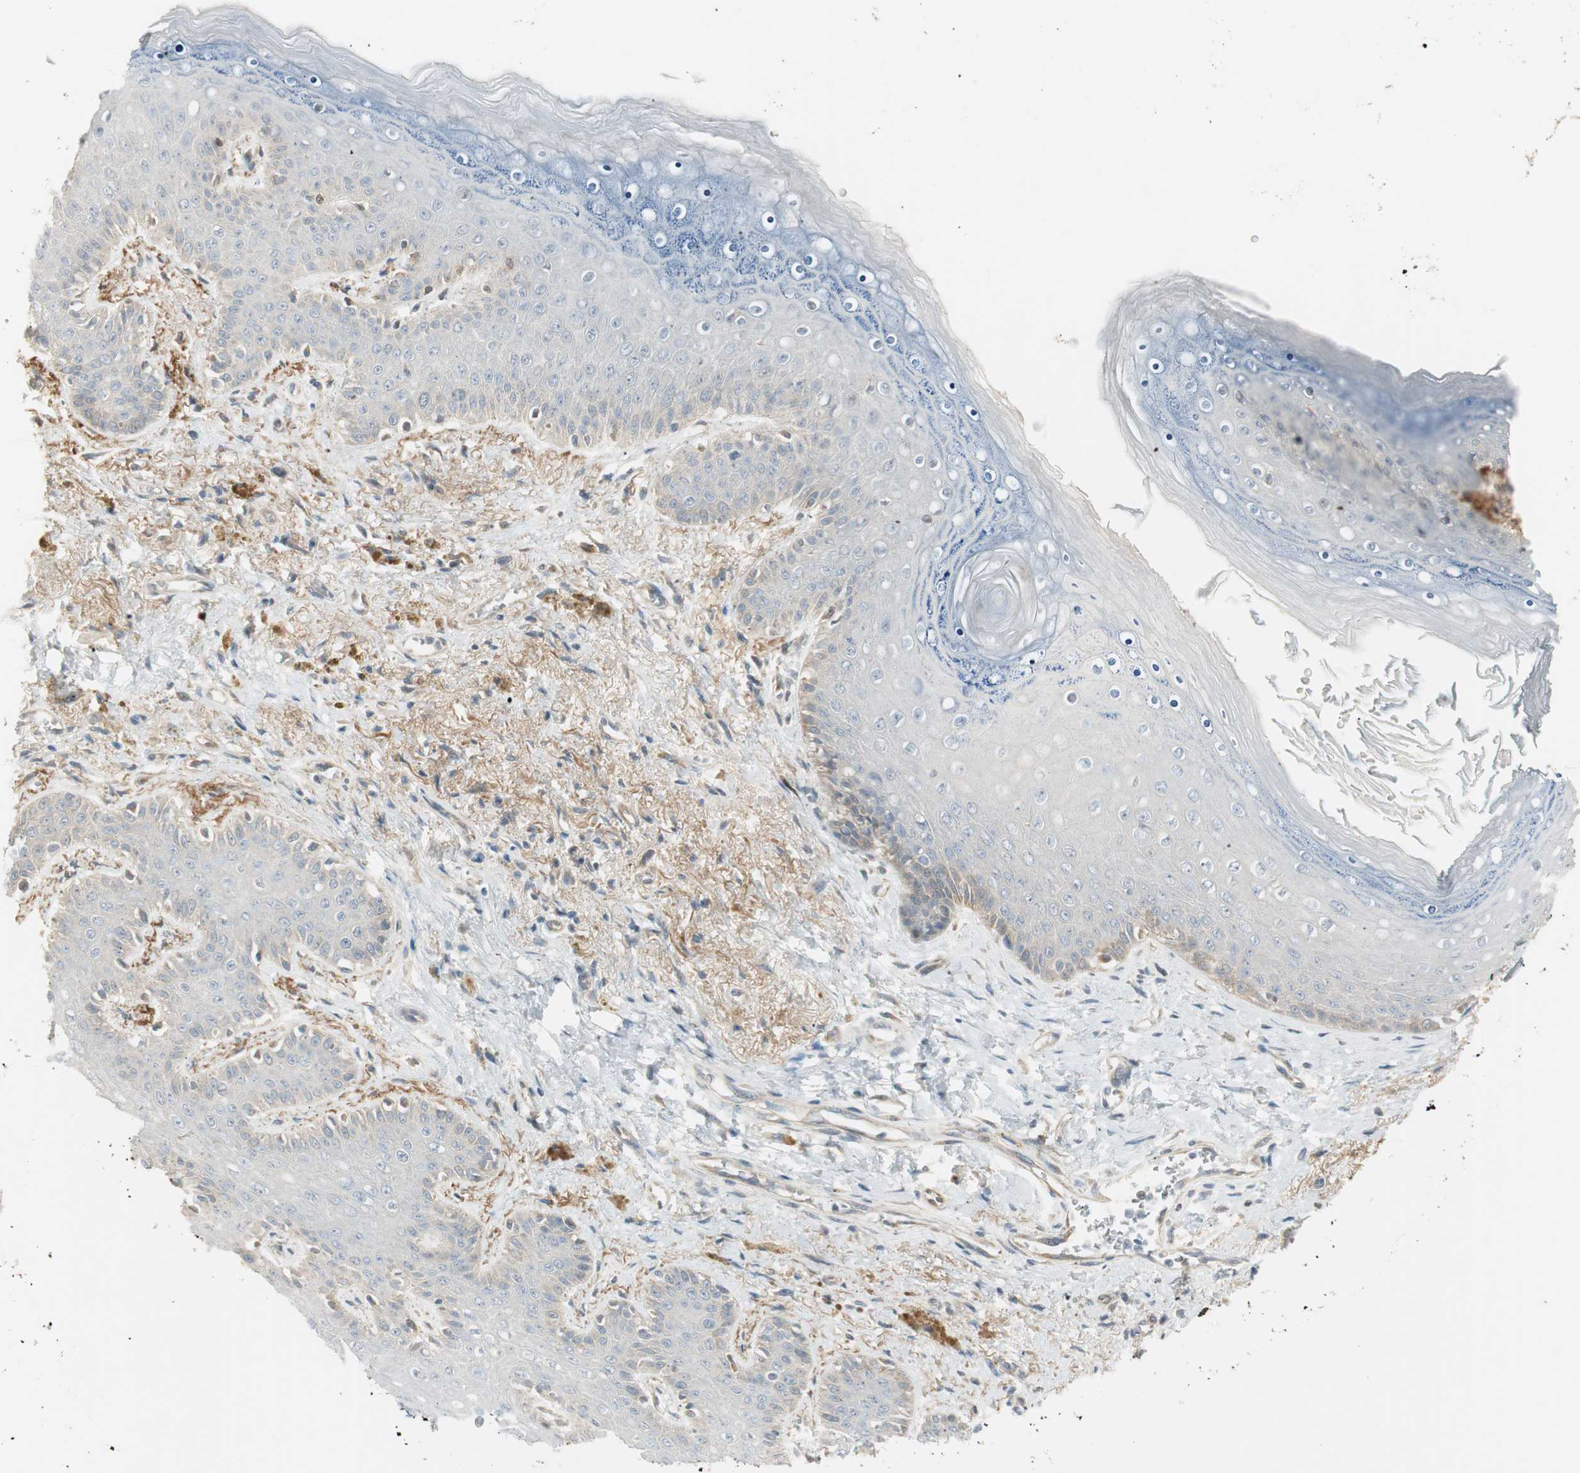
{"staining": {"intensity": "weak", "quantity": "<25%", "location": "cytoplasmic/membranous"}, "tissue": "skin", "cell_type": "Epidermal cells", "image_type": "normal", "snomed": [{"axis": "morphology", "description": "Normal tissue, NOS"}, {"axis": "topography", "description": "Anal"}], "caption": "High power microscopy image of an IHC micrograph of normal skin, revealing no significant expression in epidermal cells. Brightfield microscopy of immunohistochemistry (IHC) stained with DAB (3,3'-diaminobenzidine) (brown) and hematoxylin (blue), captured at high magnification.", "gene": "STON1", "patient": {"sex": "female", "age": 46}}